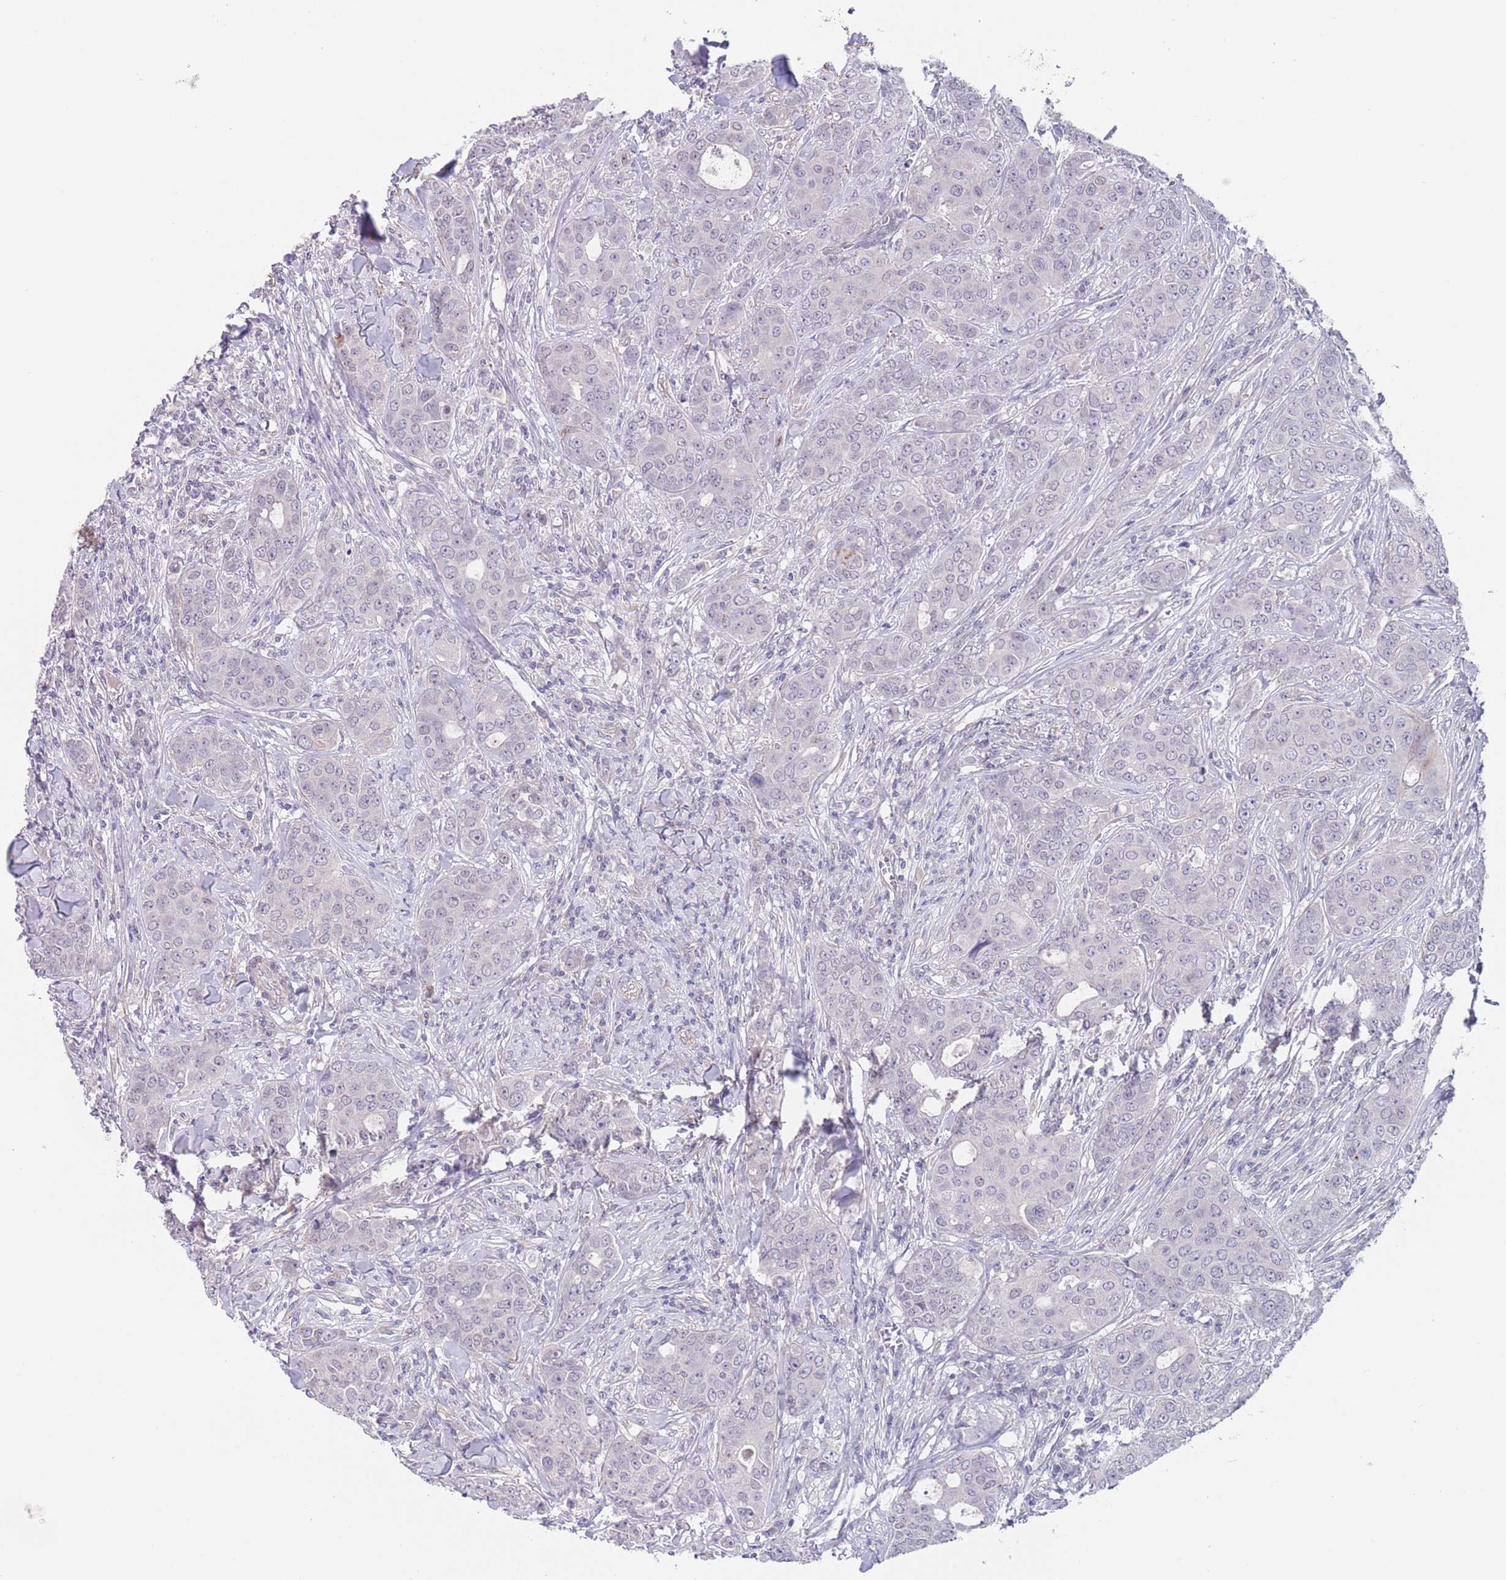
{"staining": {"intensity": "negative", "quantity": "none", "location": "none"}, "tissue": "breast cancer", "cell_type": "Tumor cells", "image_type": "cancer", "snomed": [{"axis": "morphology", "description": "Duct carcinoma"}, {"axis": "topography", "description": "Breast"}], "caption": "This is a micrograph of IHC staining of intraductal carcinoma (breast), which shows no staining in tumor cells.", "gene": "RNF169", "patient": {"sex": "female", "age": 43}}